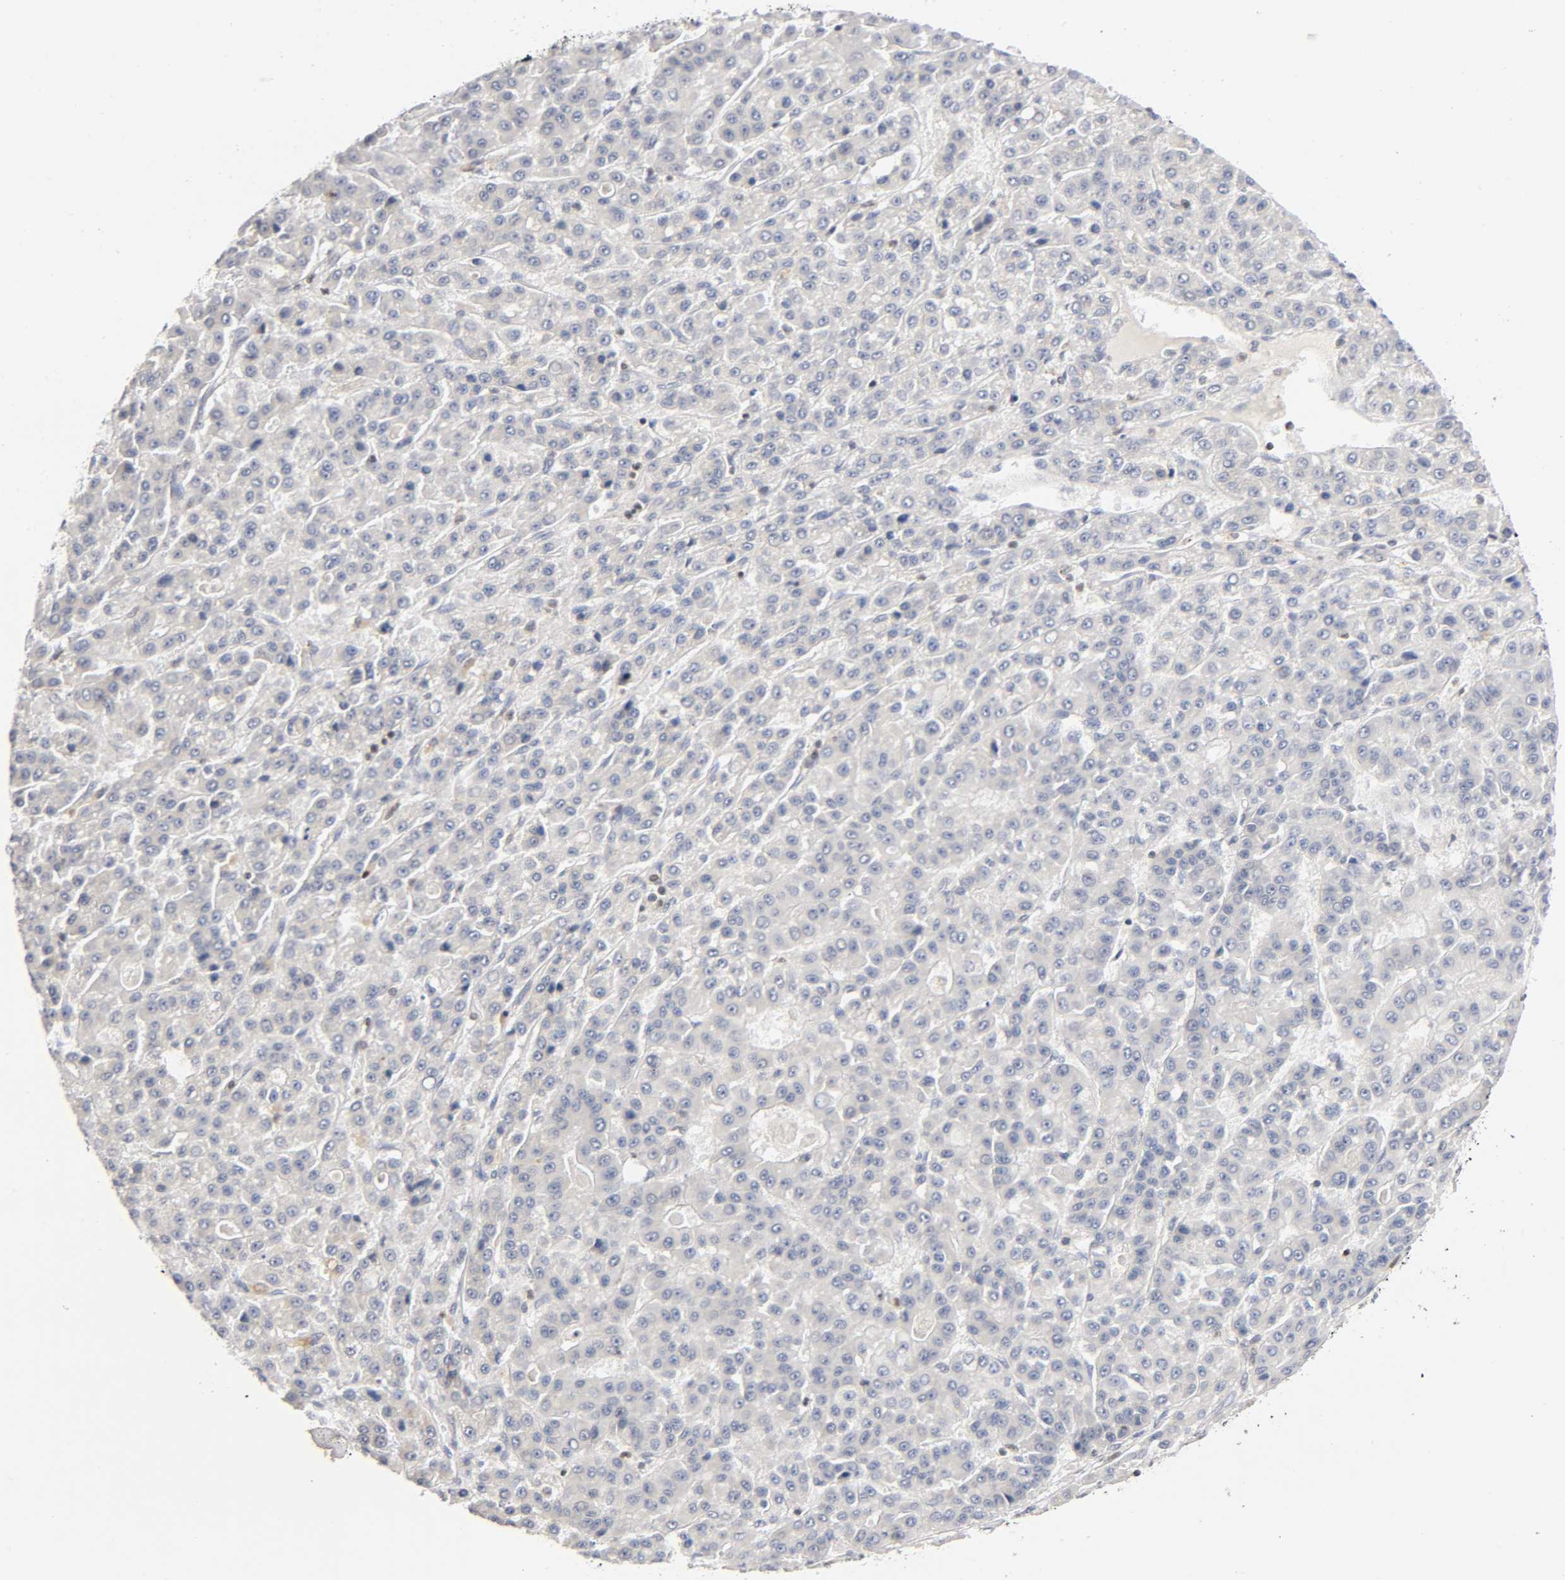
{"staining": {"intensity": "weak", "quantity": "25%-75%", "location": "cytoplasmic/membranous"}, "tissue": "liver cancer", "cell_type": "Tumor cells", "image_type": "cancer", "snomed": [{"axis": "morphology", "description": "Carcinoma, Hepatocellular, NOS"}, {"axis": "topography", "description": "Liver"}], "caption": "Immunohistochemical staining of hepatocellular carcinoma (liver) demonstrates low levels of weak cytoplasmic/membranous staining in approximately 25%-75% of tumor cells.", "gene": "RUNX1", "patient": {"sex": "male", "age": 70}}